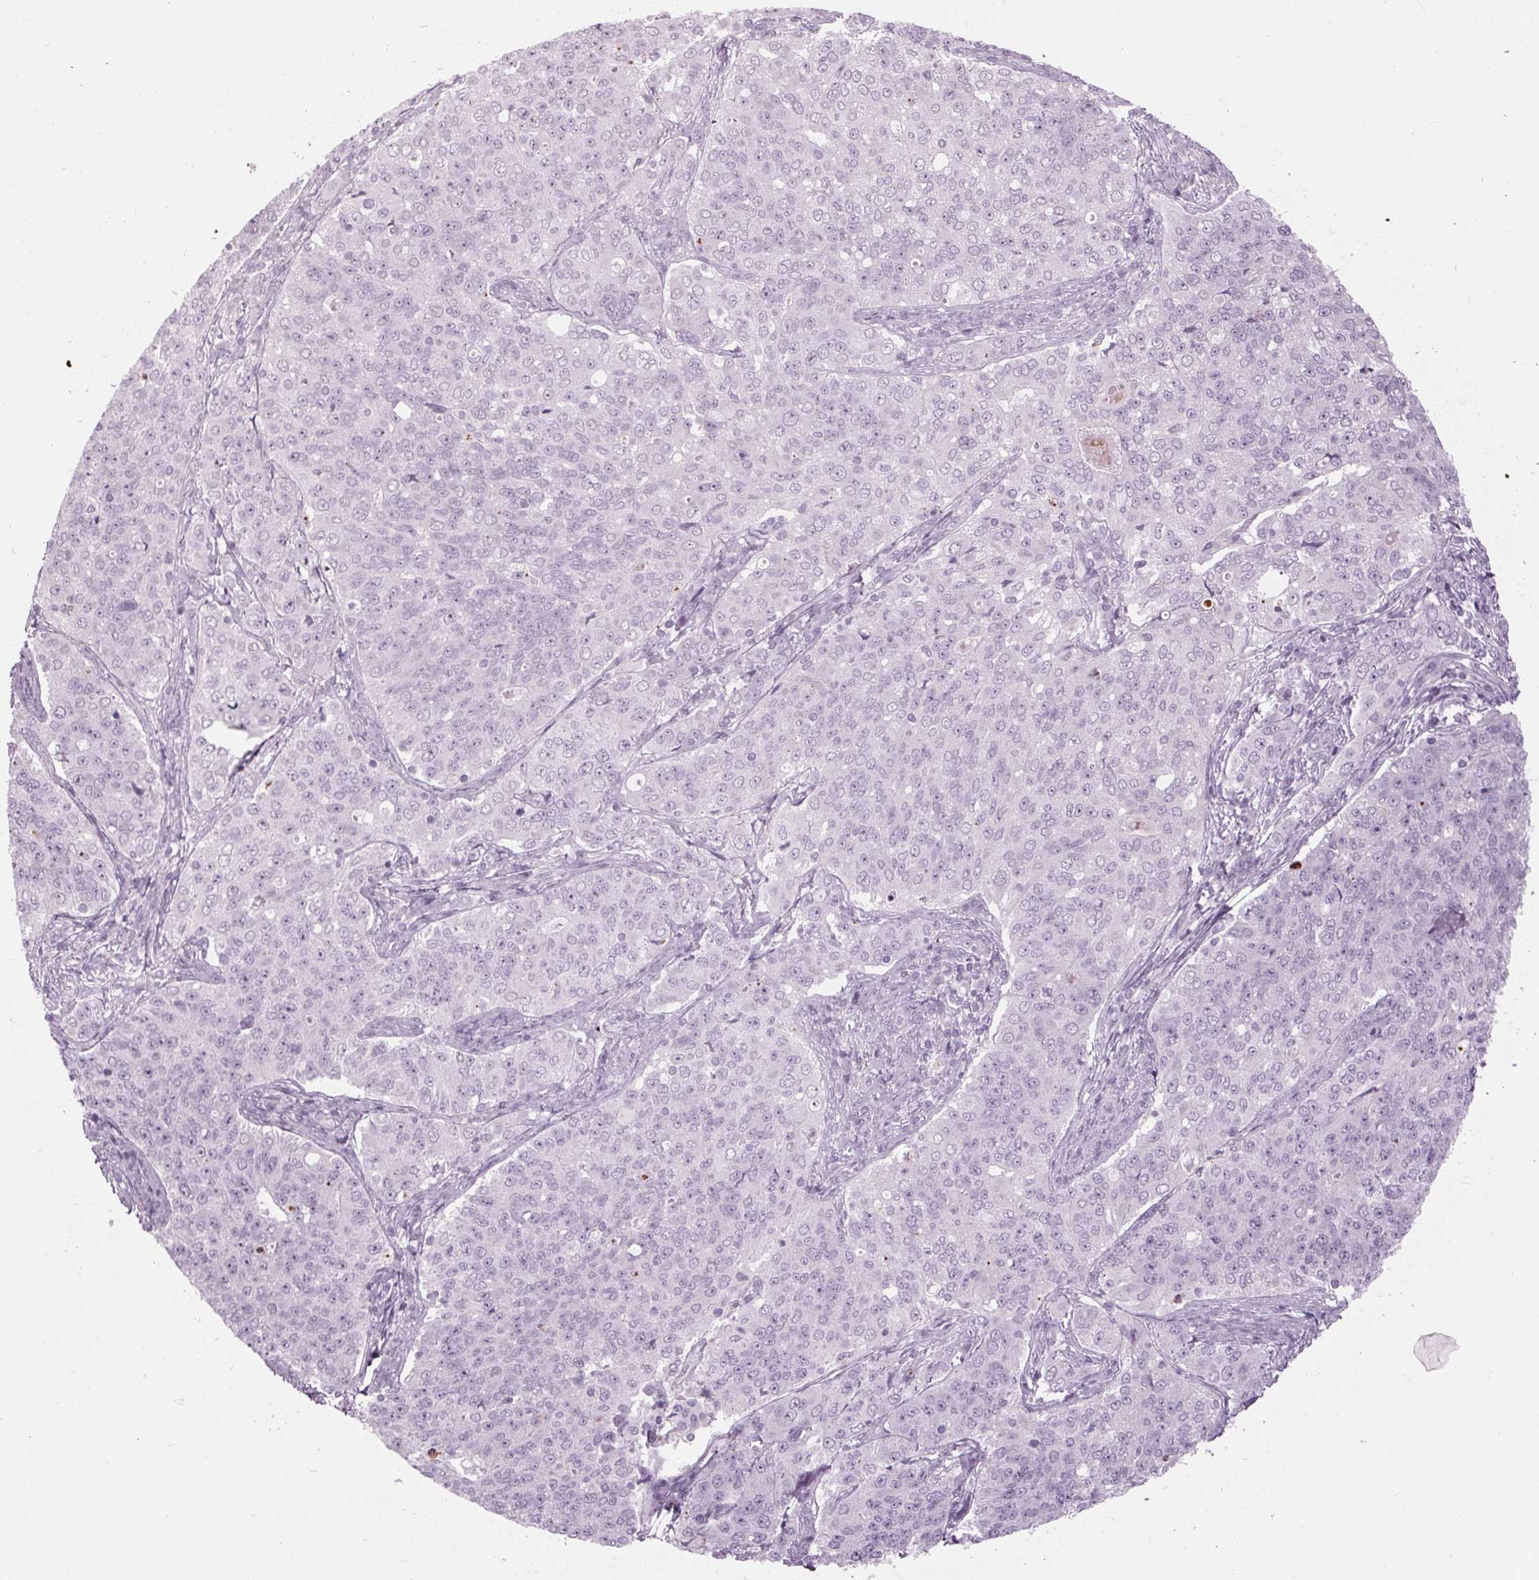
{"staining": {"intensity": "negative", "quantity": "none", "location": "none"}, "tissue": "endometrial cancer", "cell_type": "Tumor cells", "image_type": "cancer", "snomed": [{"axis": "morphology", "description": "Adenocarcinoma, NOS"}, {"axis": "topography", "description": "Endometrium"}], "caption": "A photomicrograph of human adenocarcinoma (endometrial) is negative for staining in tumor cells. The staining is performed using DAB brown chromogen with nuclei counter-stained in using hematoxylin.", "gene": "CYP3A43", "patient": {"sex": "female", "age": 43}}